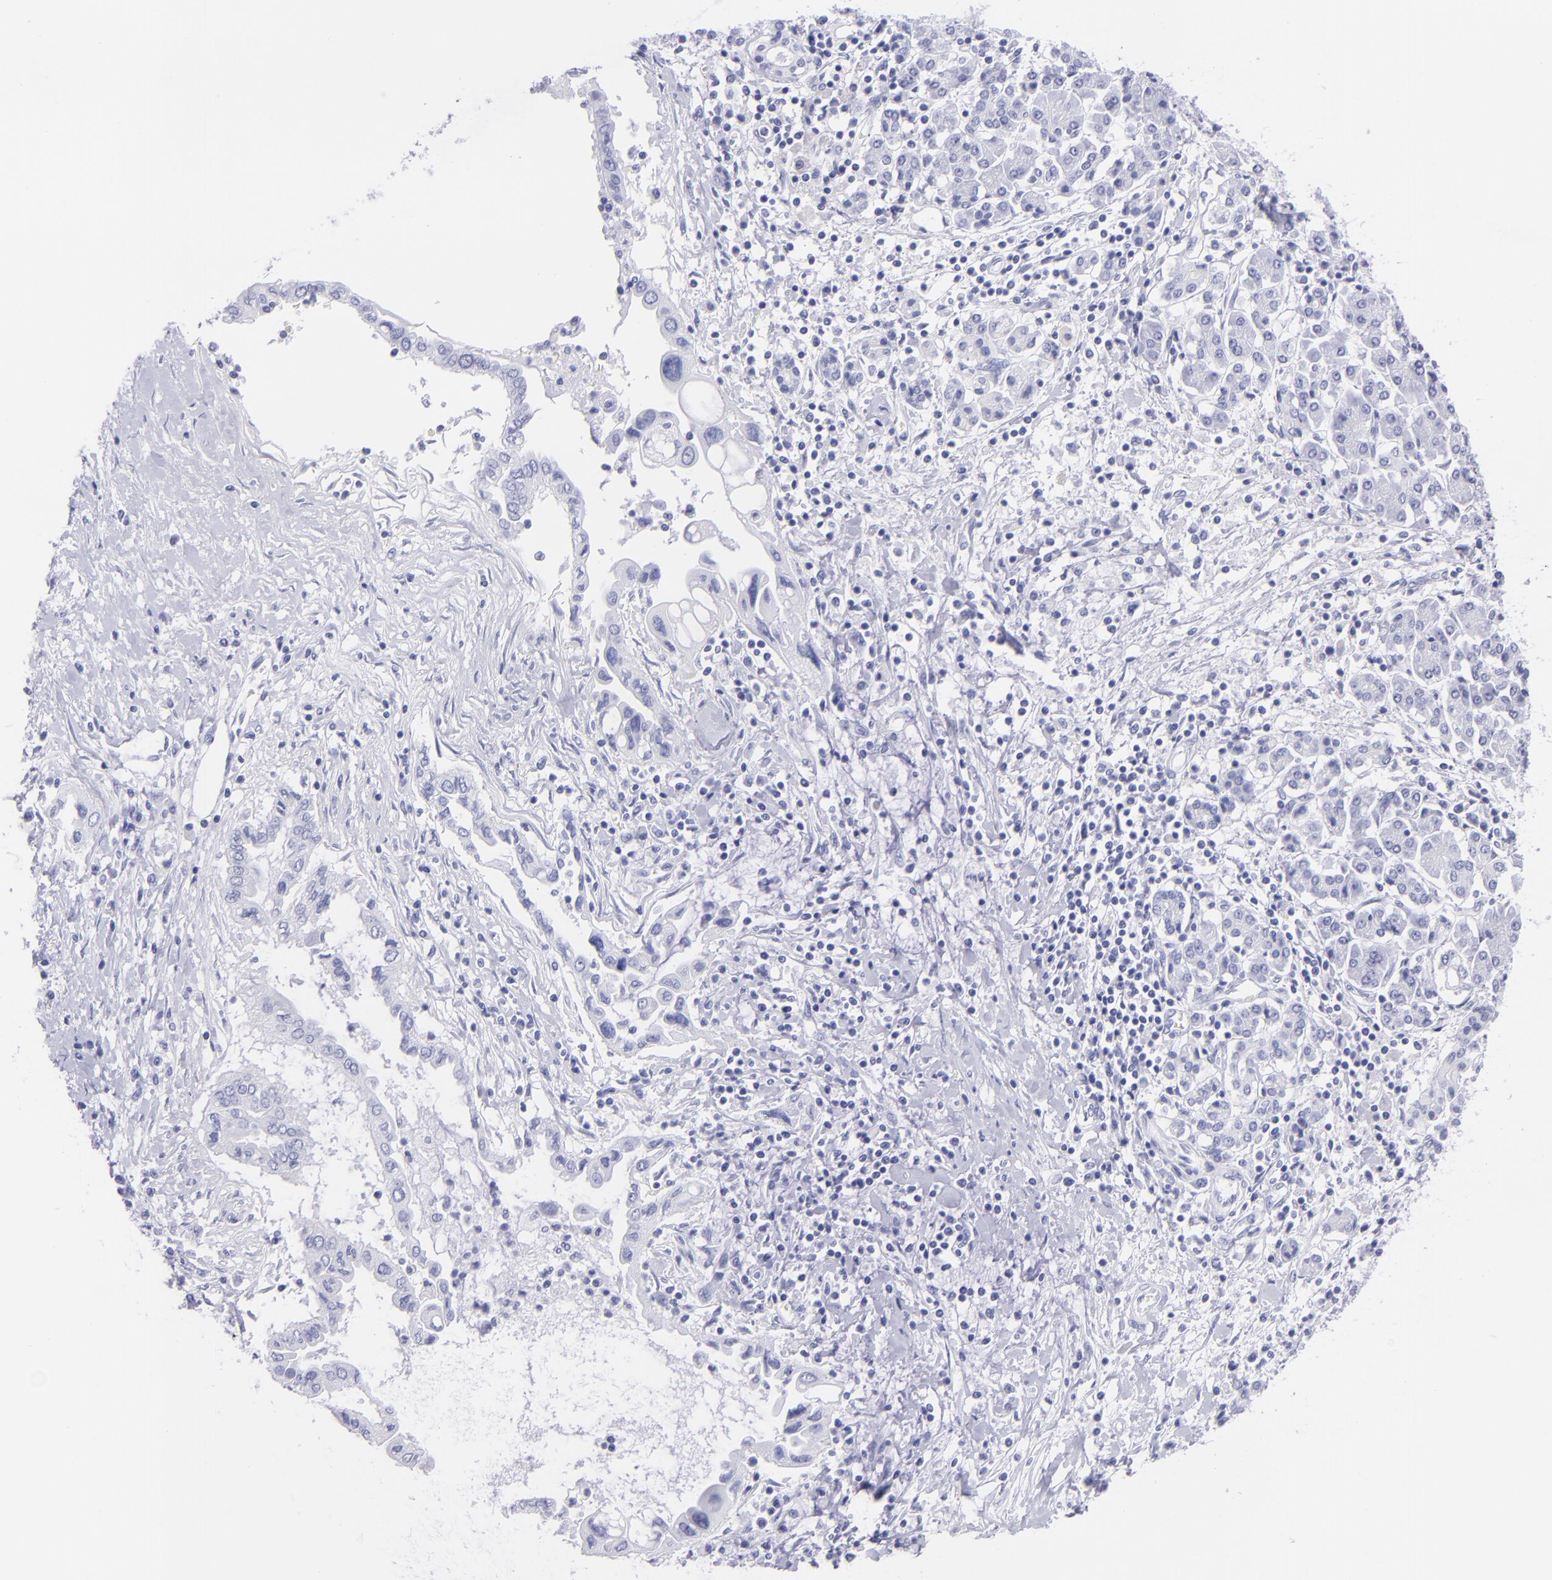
{"staining": {"intensity": "negative", "quantity": "none", "location": "none"}, "tissue": "pancreatic cancer", "cell_type": "Tumor cells", "image_type": "cancer", "snomed": [{"axis": "morphology", "description": "Adenocarcinoma, NOS"}, {"axis": "topography", "description": "Pancreas"}], "caption": "Tumor cells show no significant expression in pancreatic adenocarcinoma.", "gene": "PIP", "patient": {"sex": "female", "age": 57}}